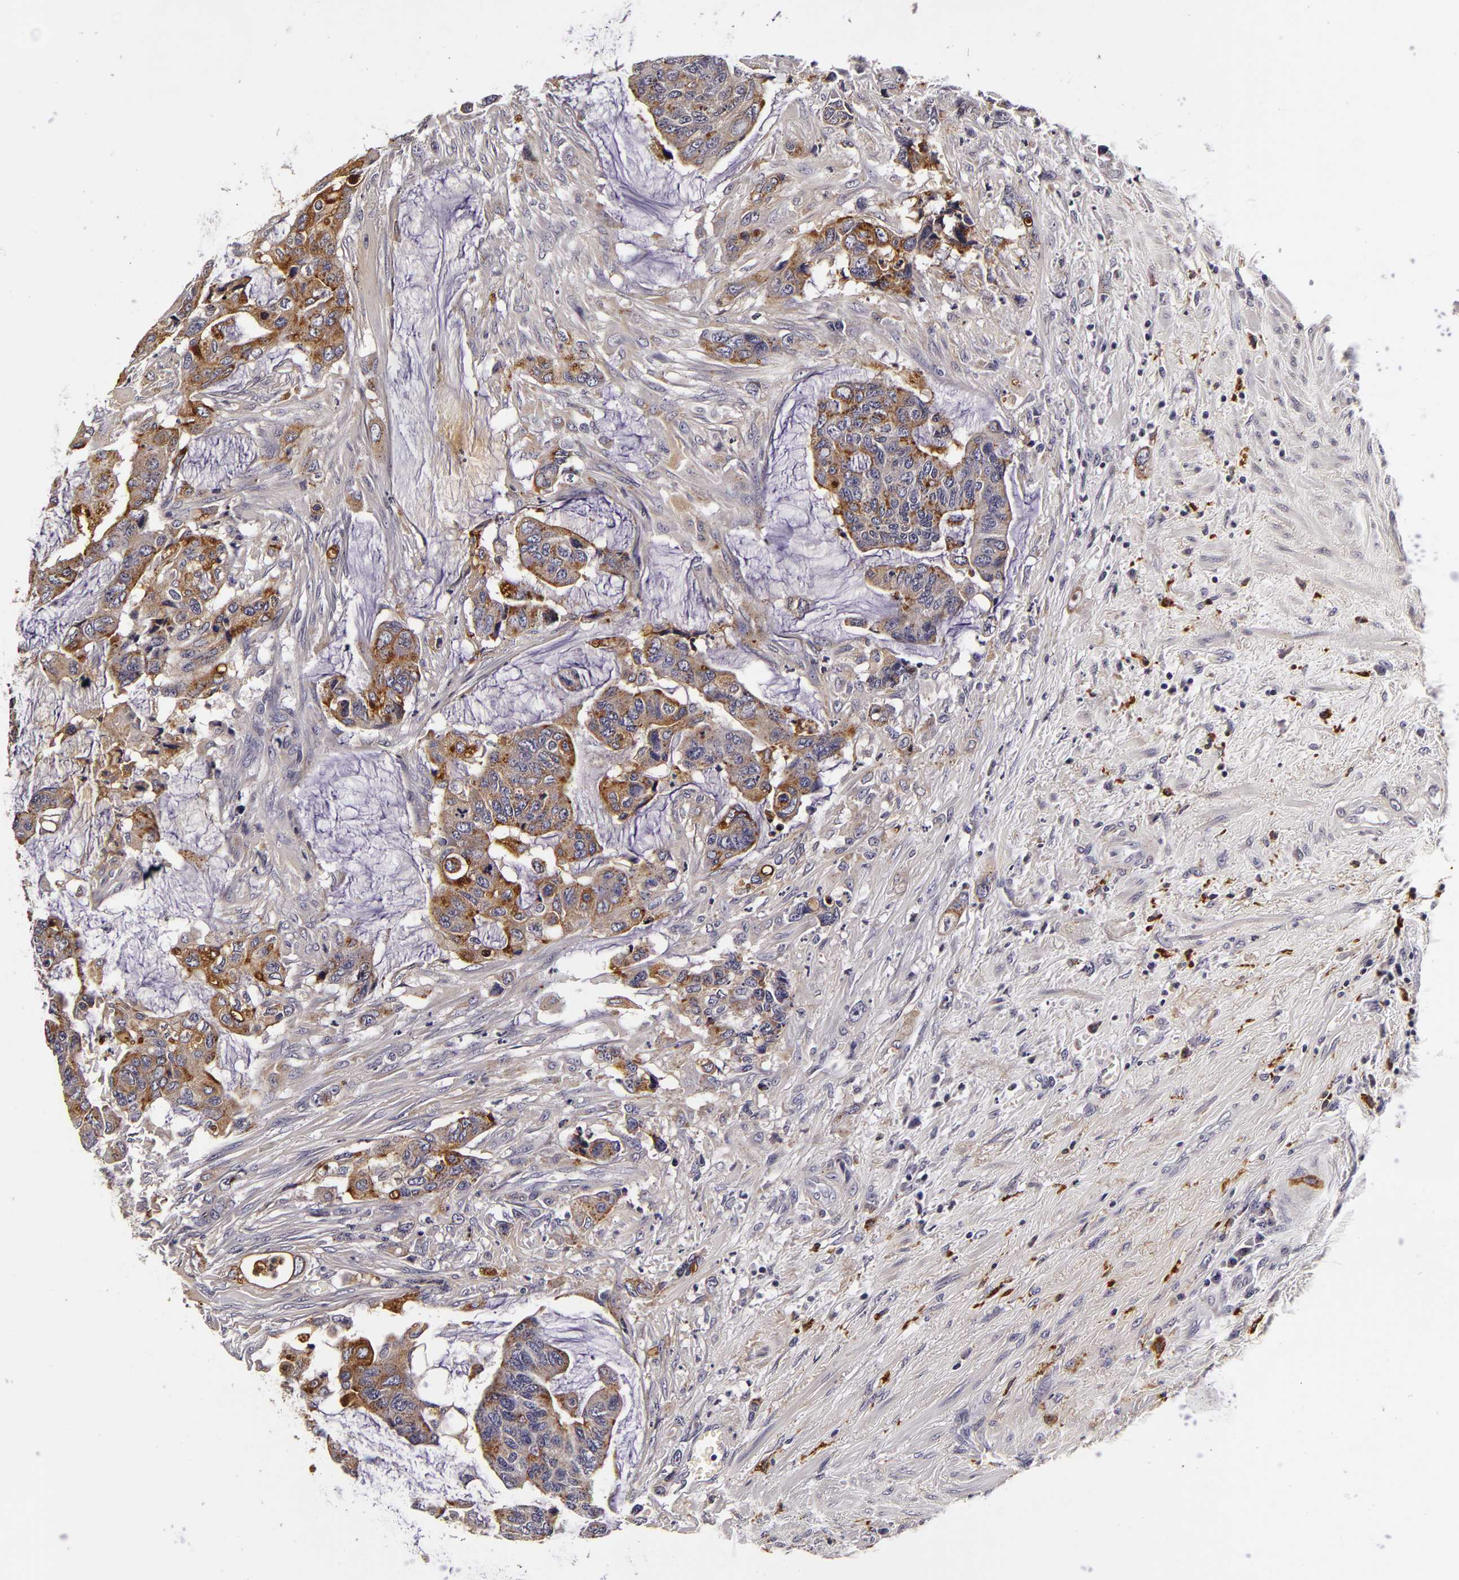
{"staining": {"intensity": "moderate", "quantity": "<25%", "location": "cytoplasmic/membranous"}, "tissue": "colorectal cancer", "cell_type": "Tumor cells", "image_type": "cancer", "snomed": [{"axis": "morphology", "description": "Adenocarcinoma, NOS"}, {"axis": "topography", "description": "Rectum"}], "caption": "The histopathology image reveals staining of colorectal adenocarcinoma, revealing moderate cytoplasmic/membranous protein staining (brown color) within tumor cells.", "gene": "LGALS3BP", "patient": {"sex": "female", "age": 59}}